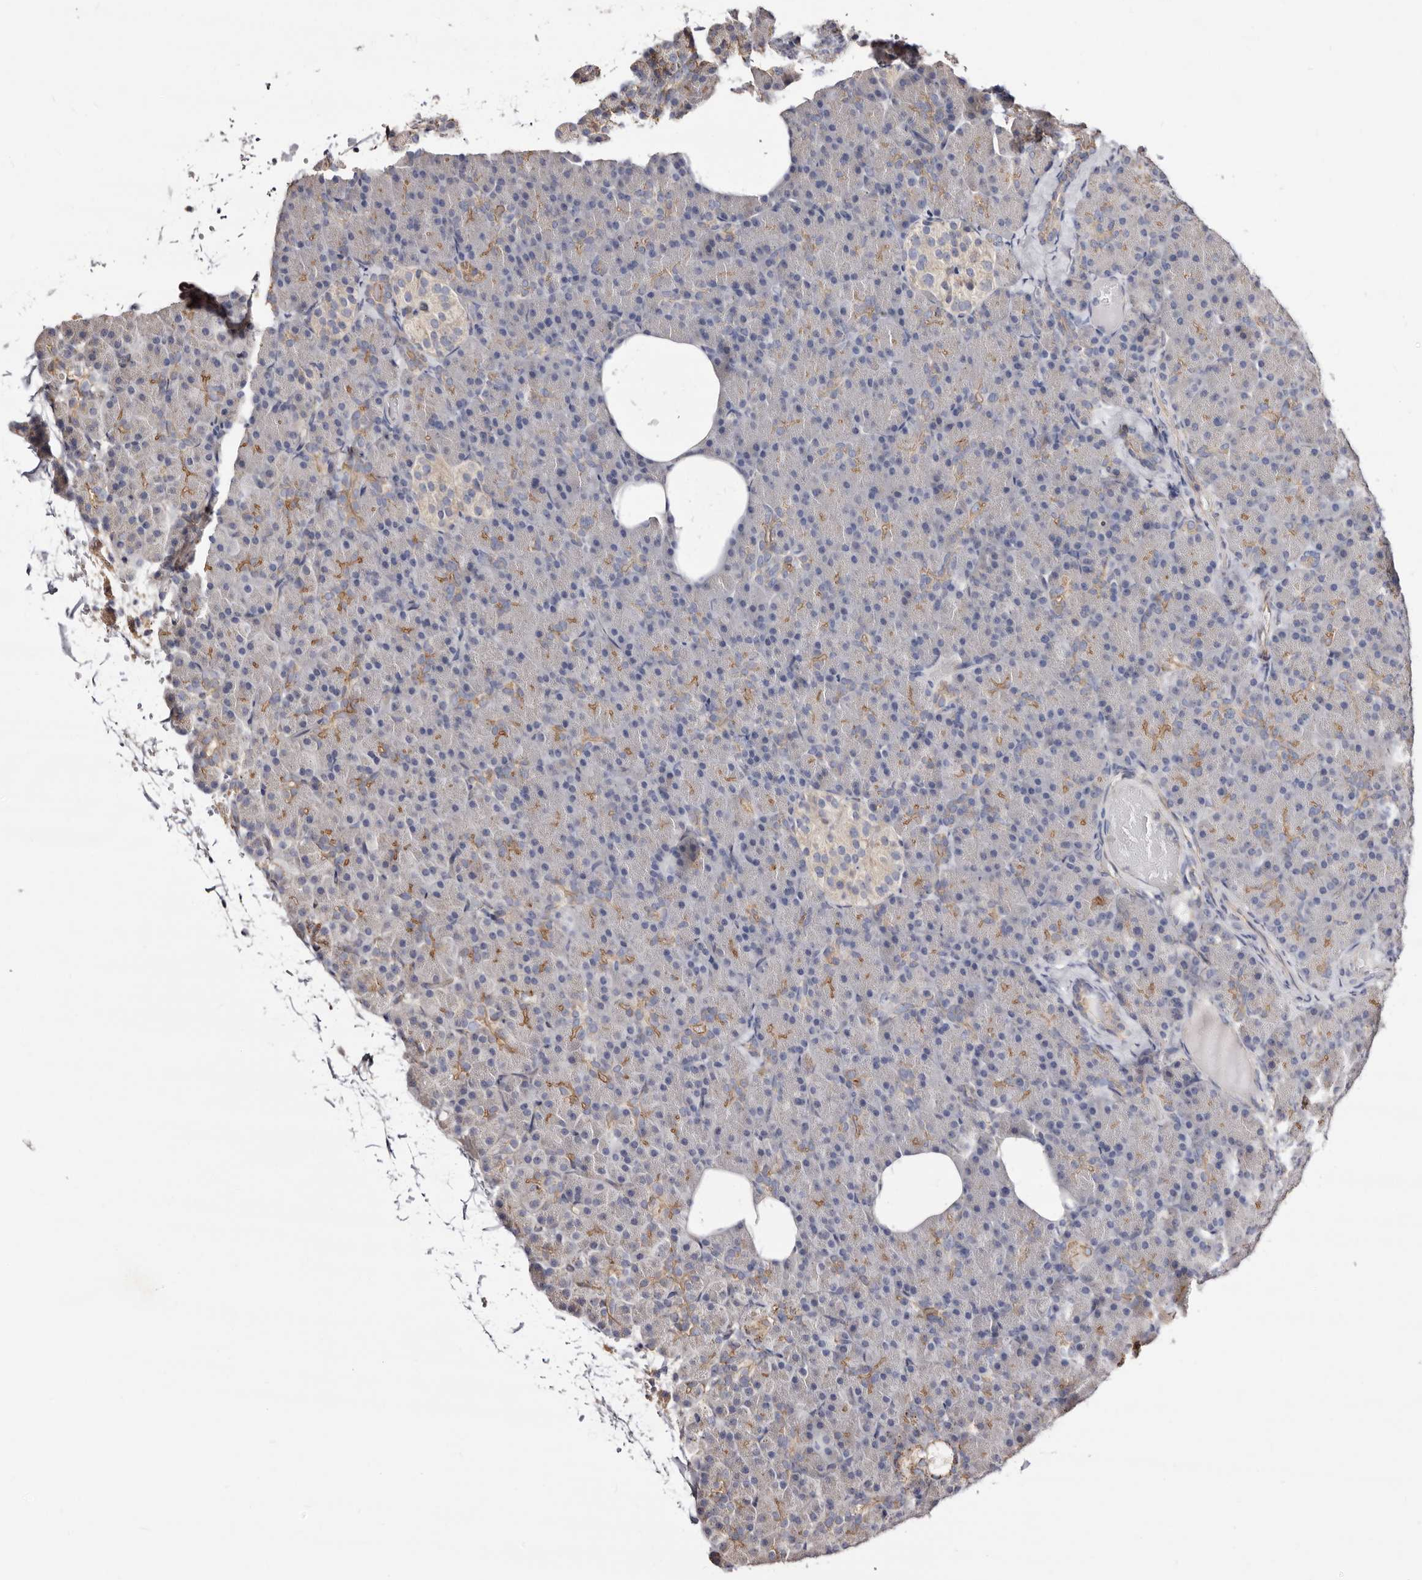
{"staining": {"intensity": "moderate", "quantity": "<25%", "location": "cytoplasmic/membranous"}, "tissue": "pancreas", "cell_type": "Exocrine glandular cells", "image_type": "normal", "snomed": [{"axis": "morphology", "description": "Normal tissue, NOS"}, {"axis": "topography", "description": "Pancreas"}], "caption": "This photomicrograph demonstrates normal pancreas stained with immunohistochemistry to label a protein in brown. The cytoplasmic/membranous of exocrine glandular cells show moderate positivity for the protein. Nuclei are counter-stained blue.", "gene": "LUZP1", "patient": {"sex": "female", "age": 43}}